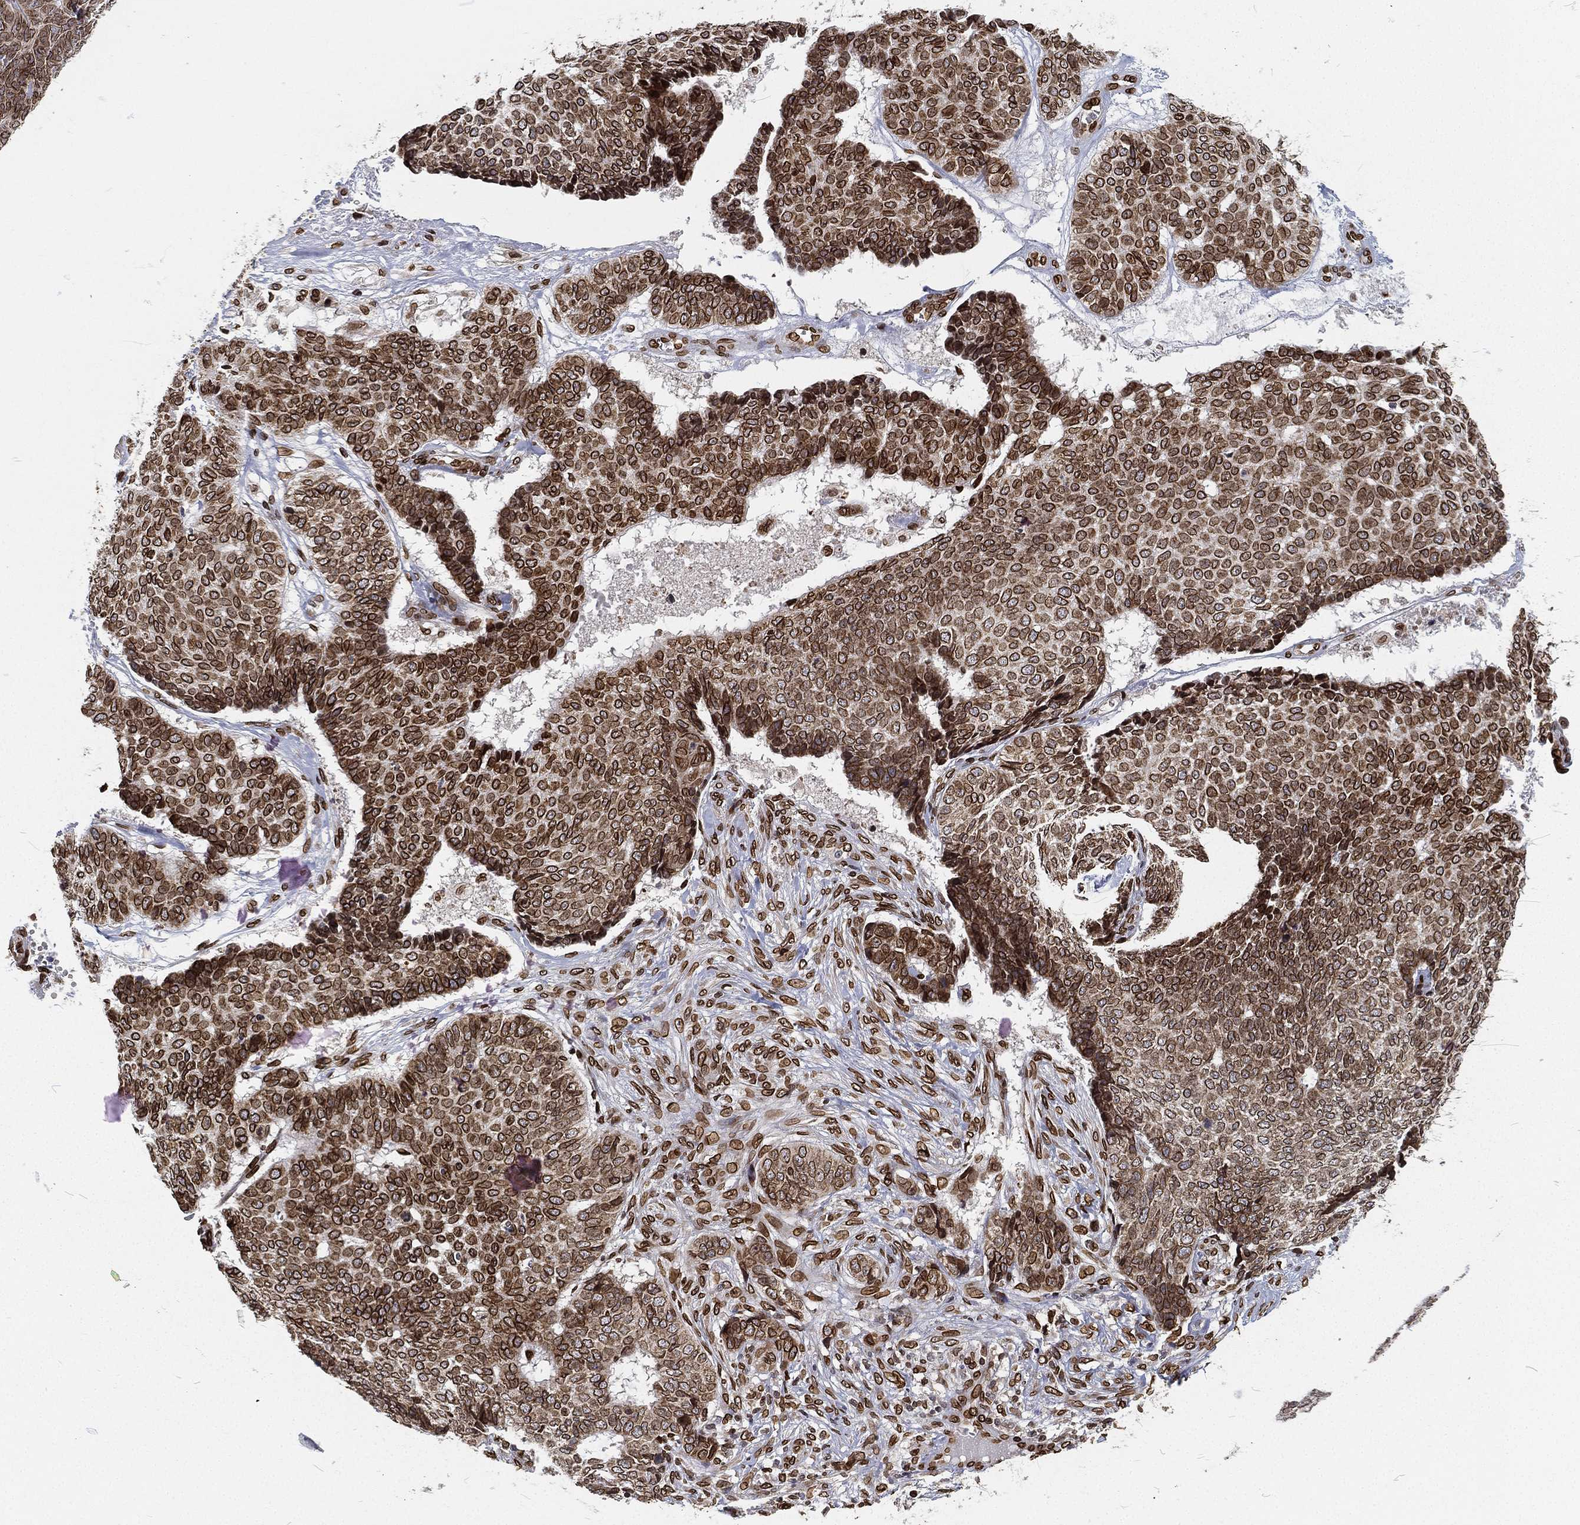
{"staining": {"intensity": "strong", "quantity": ">75%", "location": "cytoplasmic/membranous,nuclear"}, "tissue": "skin cancer", "cell_type": "Tumor cells", "image_type": "cancer", "snomed": [{"axis": "morphology", "description": "Basal cell carcinoma"}, {"axis": "topography", "description": "Skin"}], "caption": "The micrograph demonstrates immunohistochemical staining of basal cell carcinoma (skin). There is strong cytoplasmic/membranous and nuclear expression is present in about >75% of tumor cells. (brown staining indicates protein expression, while blue staining denotes nuclei).", "gene": "PALB2", "patient": {"sex": "male", "age": 86}}